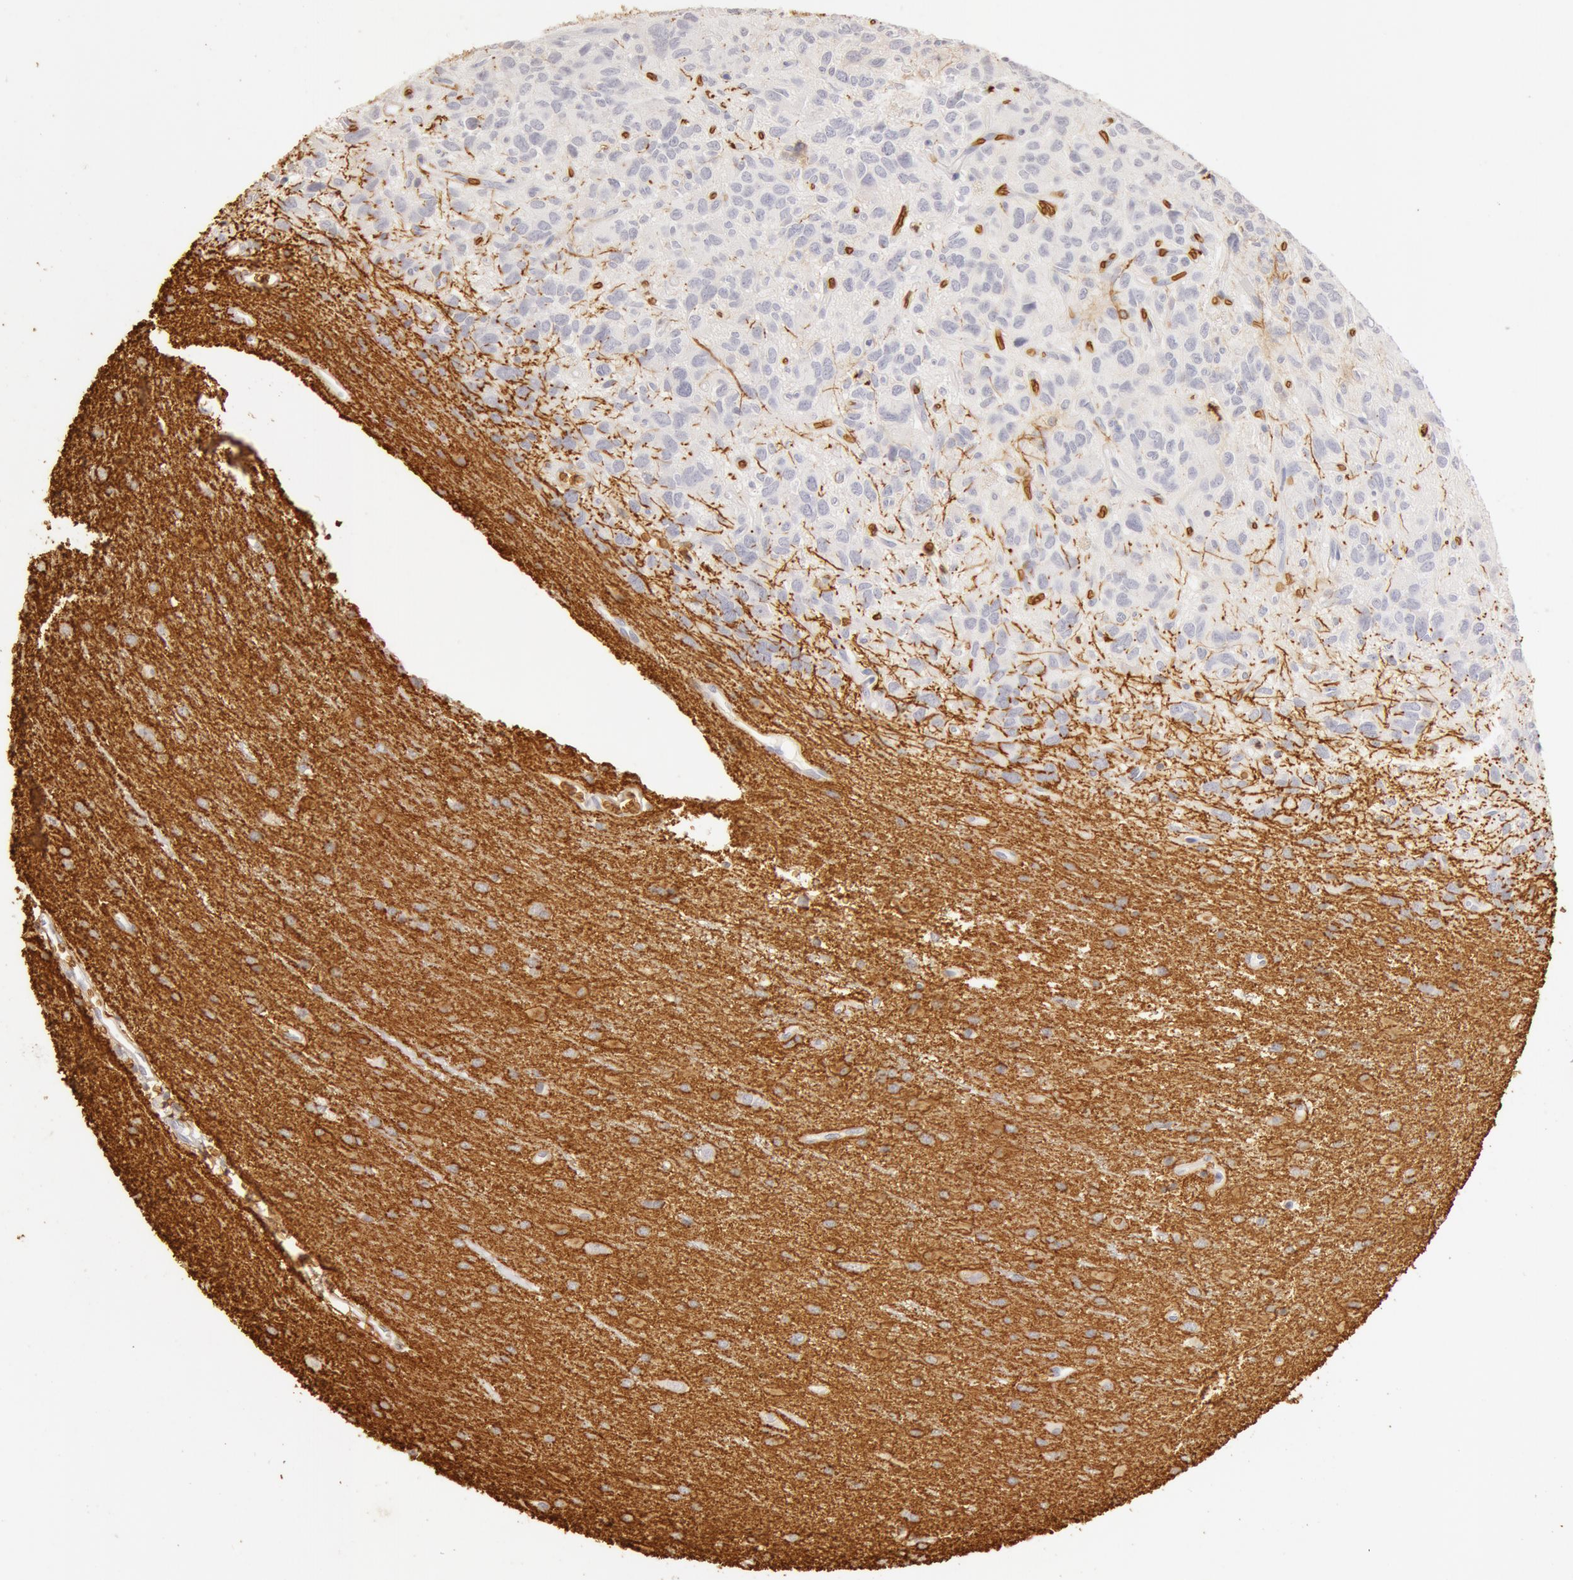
{"staining": {"intensity": "negative", "quantity": "none", "location": "none"}, "tissue": "glioma", "cell_type": "Tumor cells", "image_type": "cancer", "snomed": [{"axis": "morphology", "description": "Glioma, malignant, Low grade"}, {"axis": "topography", "description": "Brain"}], "caption": "Immunohistochemistry micrograph of human glioma stained for a protein (brown), which reveals no positivity in tumor cells.", "gene": "AQP1", "patient": {"sex": "female", "age": 15}}